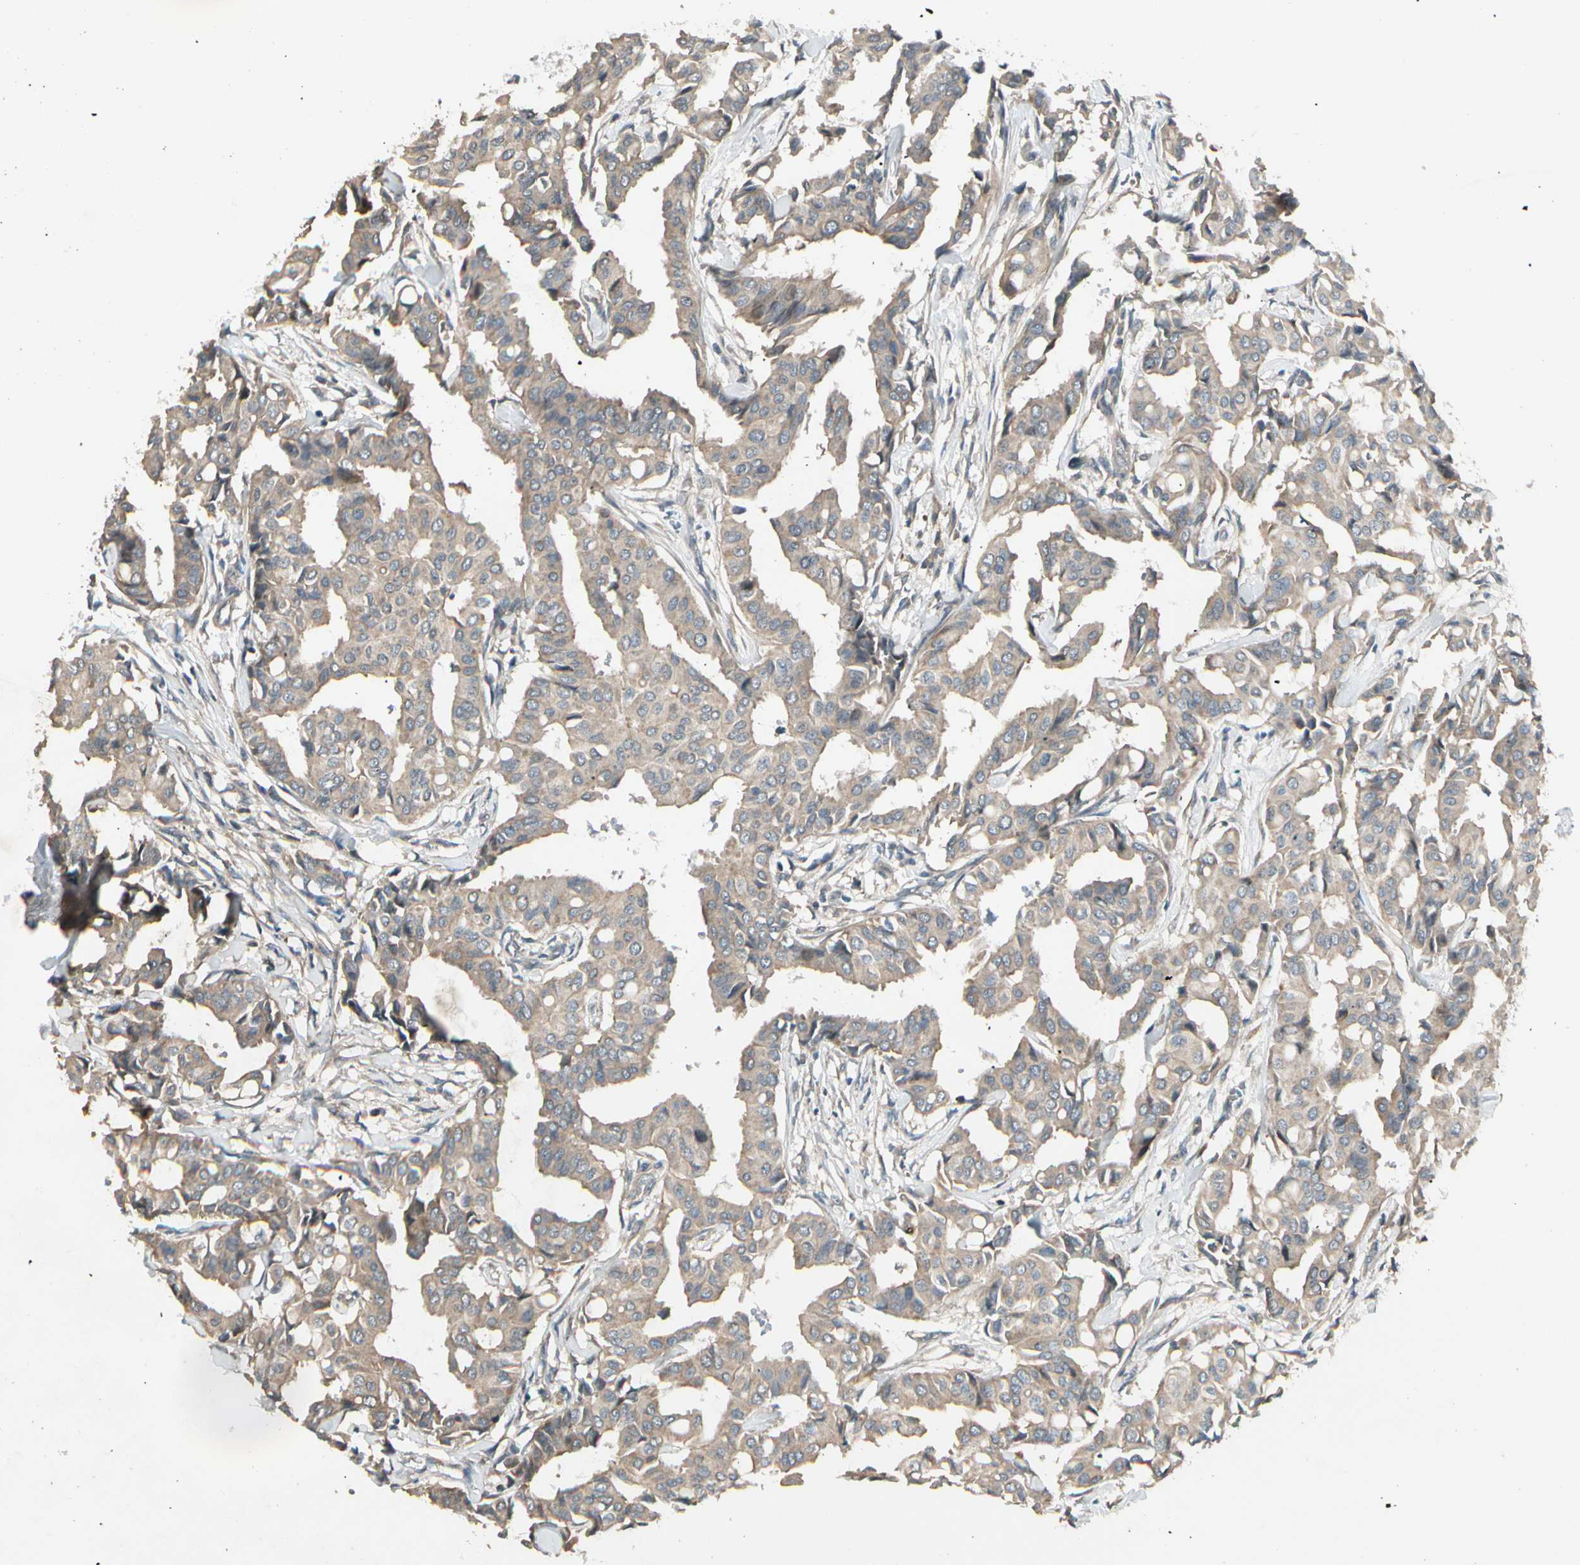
{"staining": {"intensity": "weak", "quantity": ">75%", "location": "cytoplasmic/membranous"}, "tissue": "head and neck cancer", "cell_type": "Tumor cells", "image_type": "cancer", "snomed": [{"axis": "morphology", "description": "Adenocarcinoma, NOS"}, {"axis": "topography", "description": "Salivary gland"}, {"axis": "topography", "description": "Head-Neck"}], "caption": "Immunohistochemistry (IHC) (DAB (3,3'-diaminobenzidine)) staining of adenocarcinoma (head and neck) demonstrates weak cytoplasmic/membranous protein positivity in about >75% of tumor cells.", "gene": "ACVR1", "patient": {"sex": "female", "age": 59}}